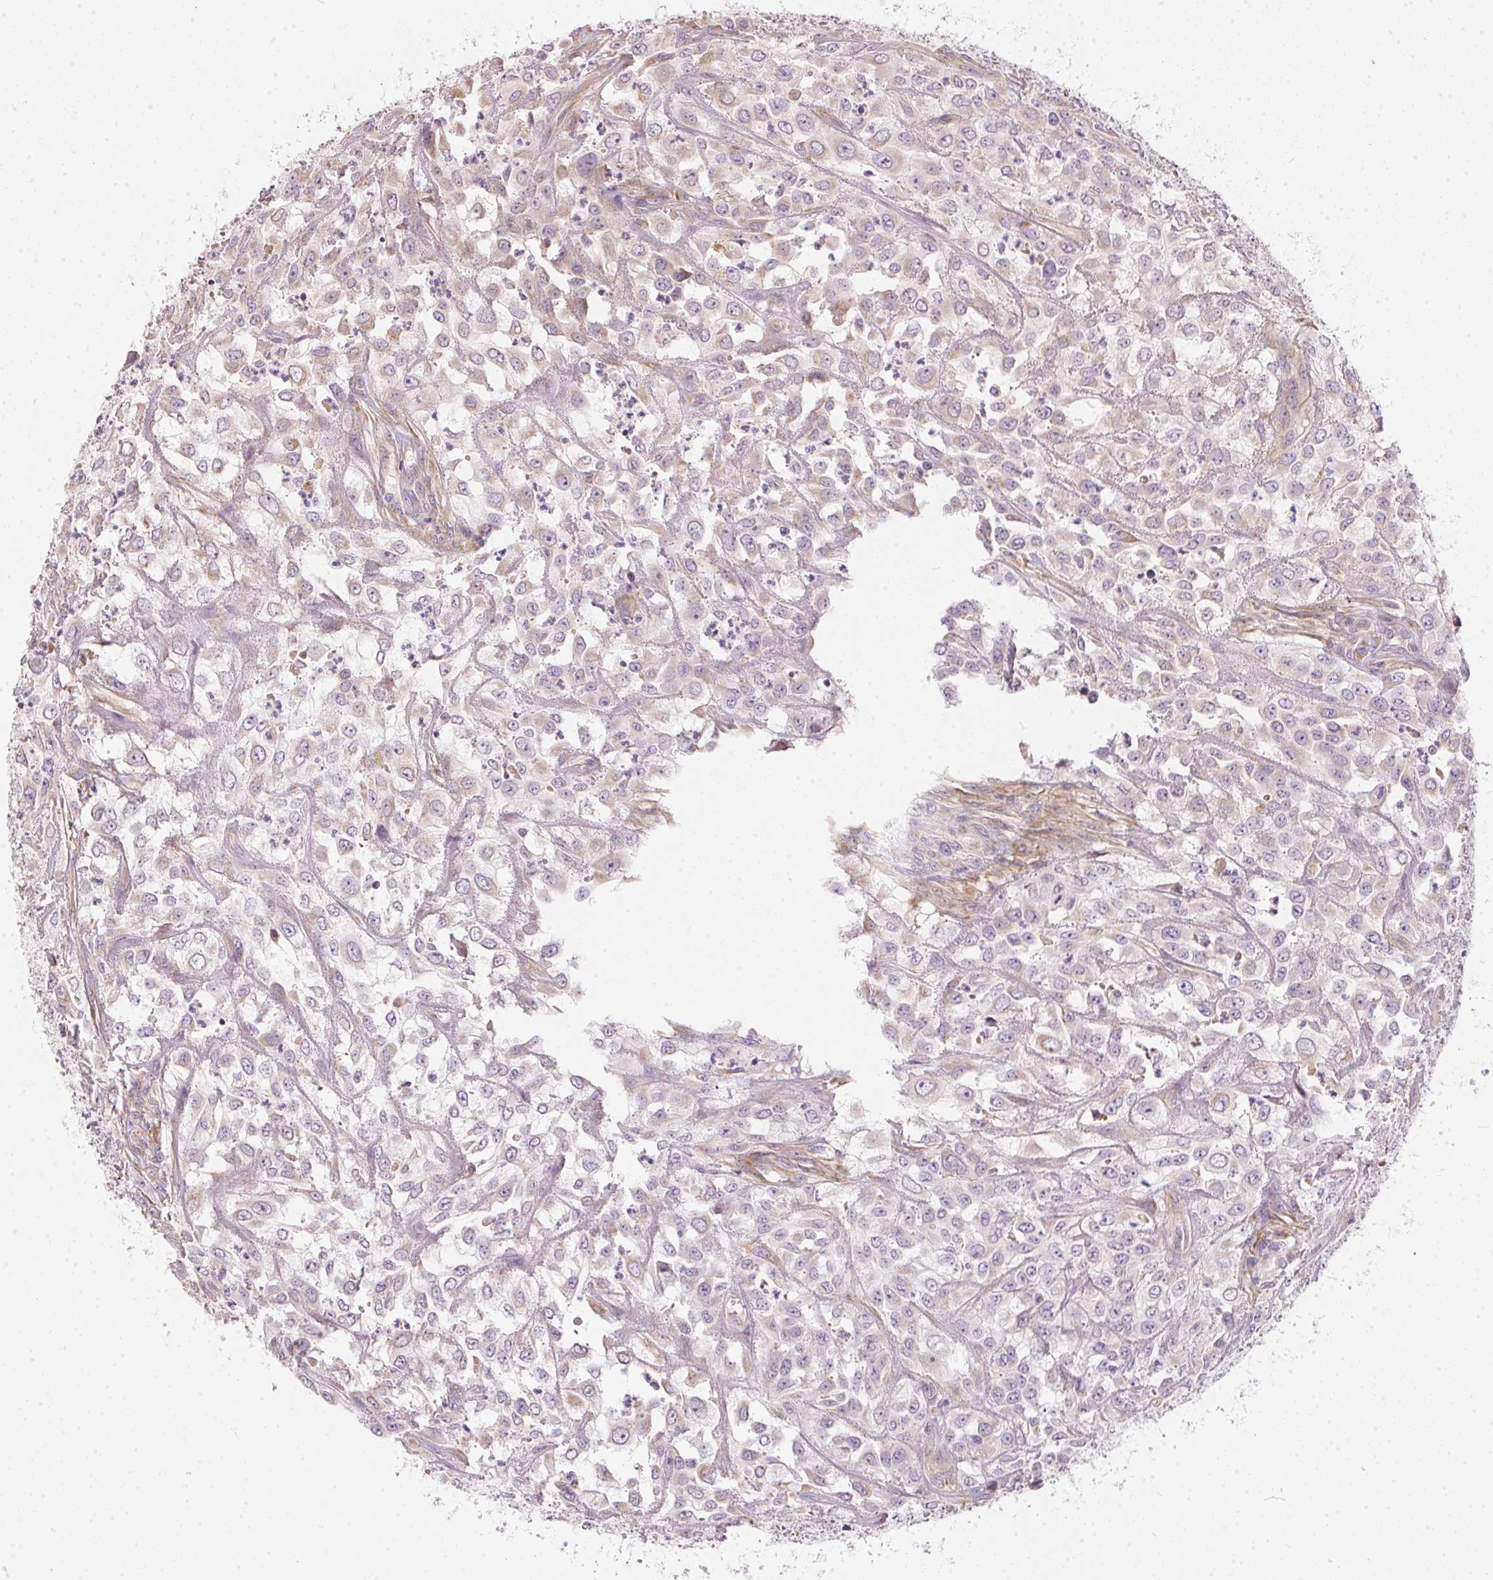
{"staining": {"intensity": "negative", "quantity": "none", "location": "none"}, "tissue": "urothelial cancer", "cell_type": "Tumor cells", "image_type": "cancer", "snomed": [{"axis": "morphology", "description": "Urothelial carcinoma, High grade"}, {"axis": "topography", "description": "Urinary bladder"}], "caption": "This is an IHC image of urothelial cancer. There is no expression in tumor cells.", "gene": "VWA5B2", "patient": {"sex": "male", "age": 67}}